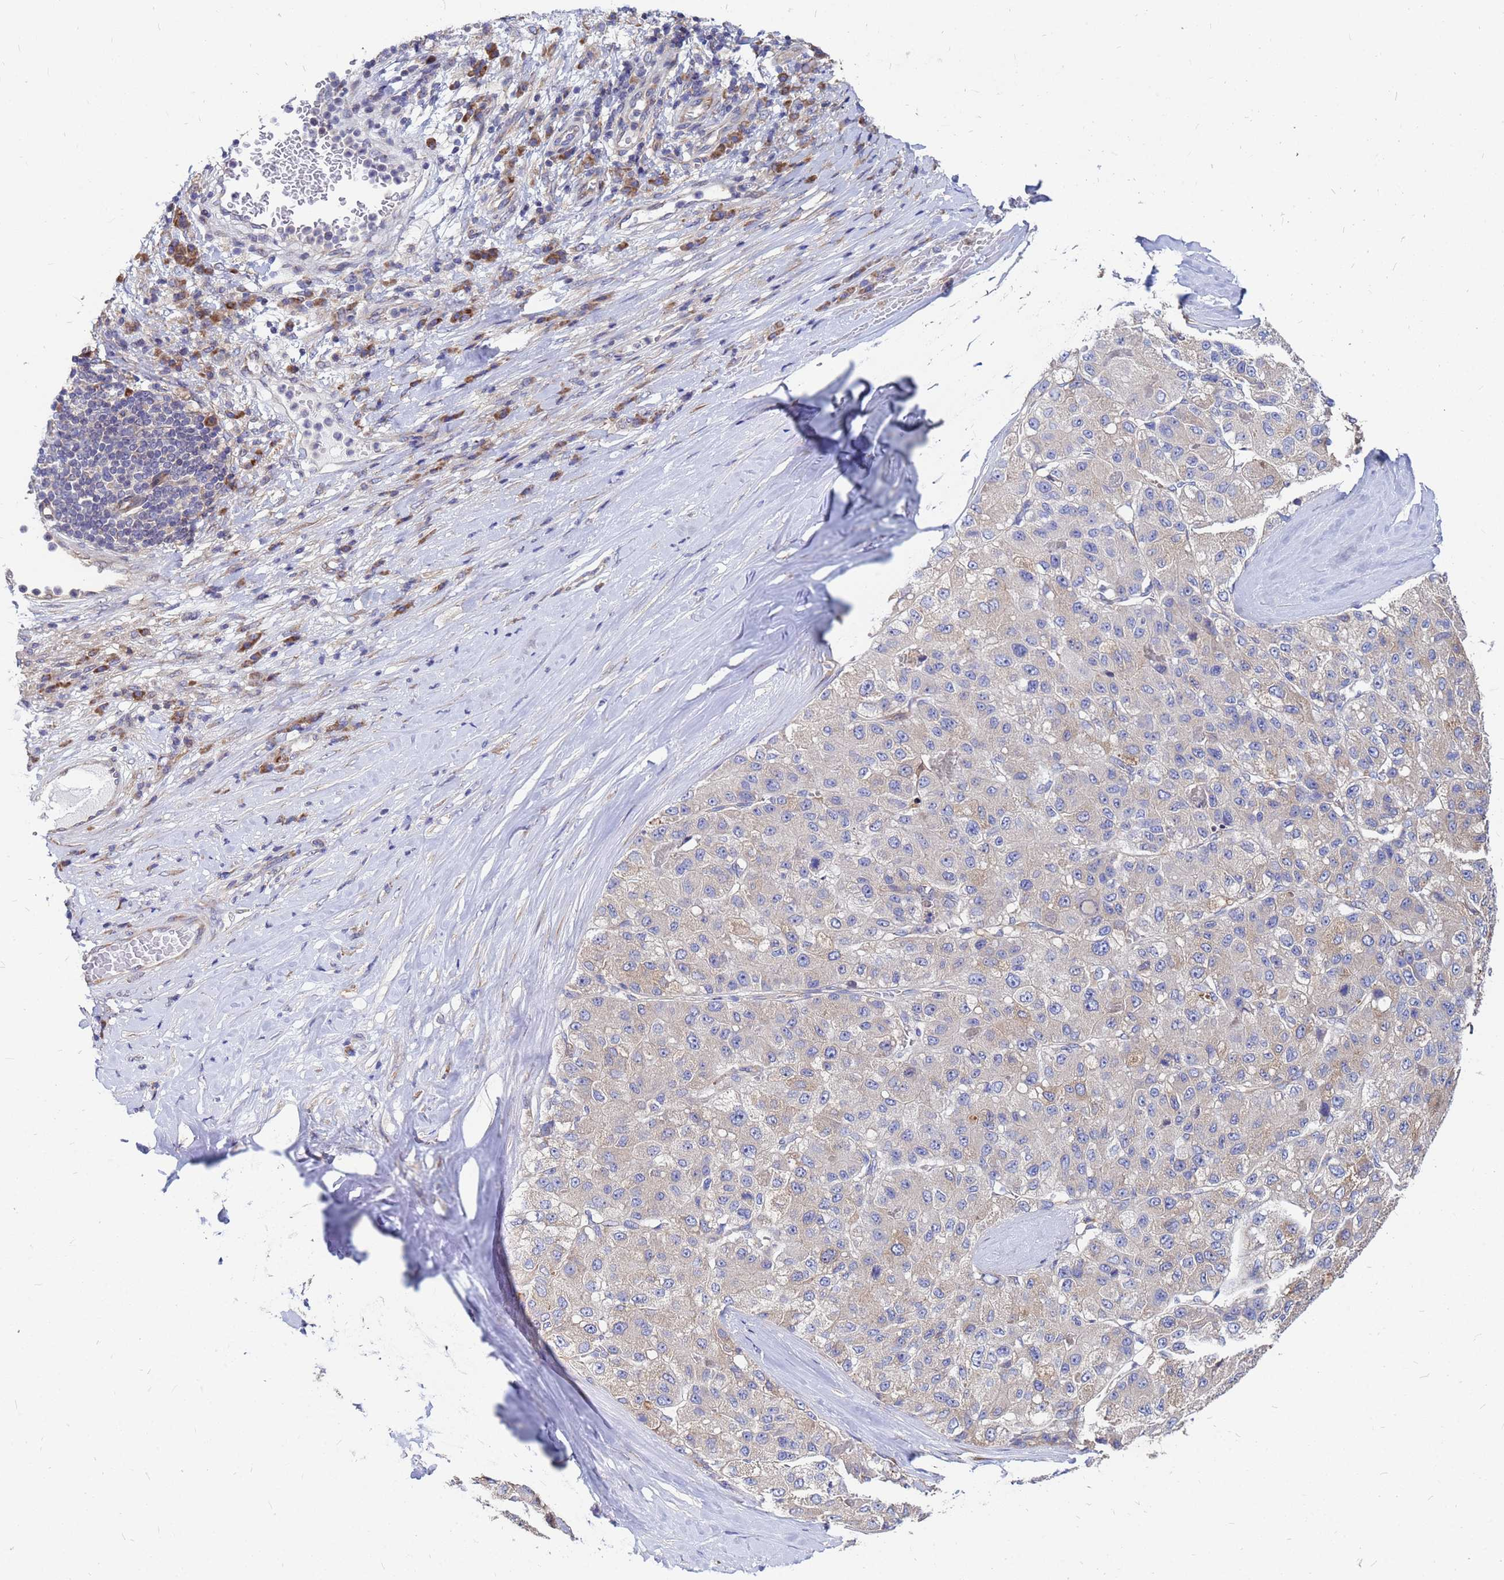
{"staining": {"intensity": "moderate", "quantity": "<25%", "location": "cytoplasmic/membranous"}, "tissue": "liver cancer", "cell_type": "Tumor cells", "image_type": "cancer", "snomed": [{"axis": "morphology", "description": "Carcinoma, Hepatocellular, NOS"}, {"axis": "topography", "description": "Liver"}], "caption": "Immunohistochemistry micrograph of human liver cancer (hepatocellular carcinoma) stained for a protein (brown), which demonstrates low levels of moderate cytoplasmic/membranous expression in approximately <25% of tumor cells.", "gene": "MOB2", "patient": {"sex": "male", "age": 80}}